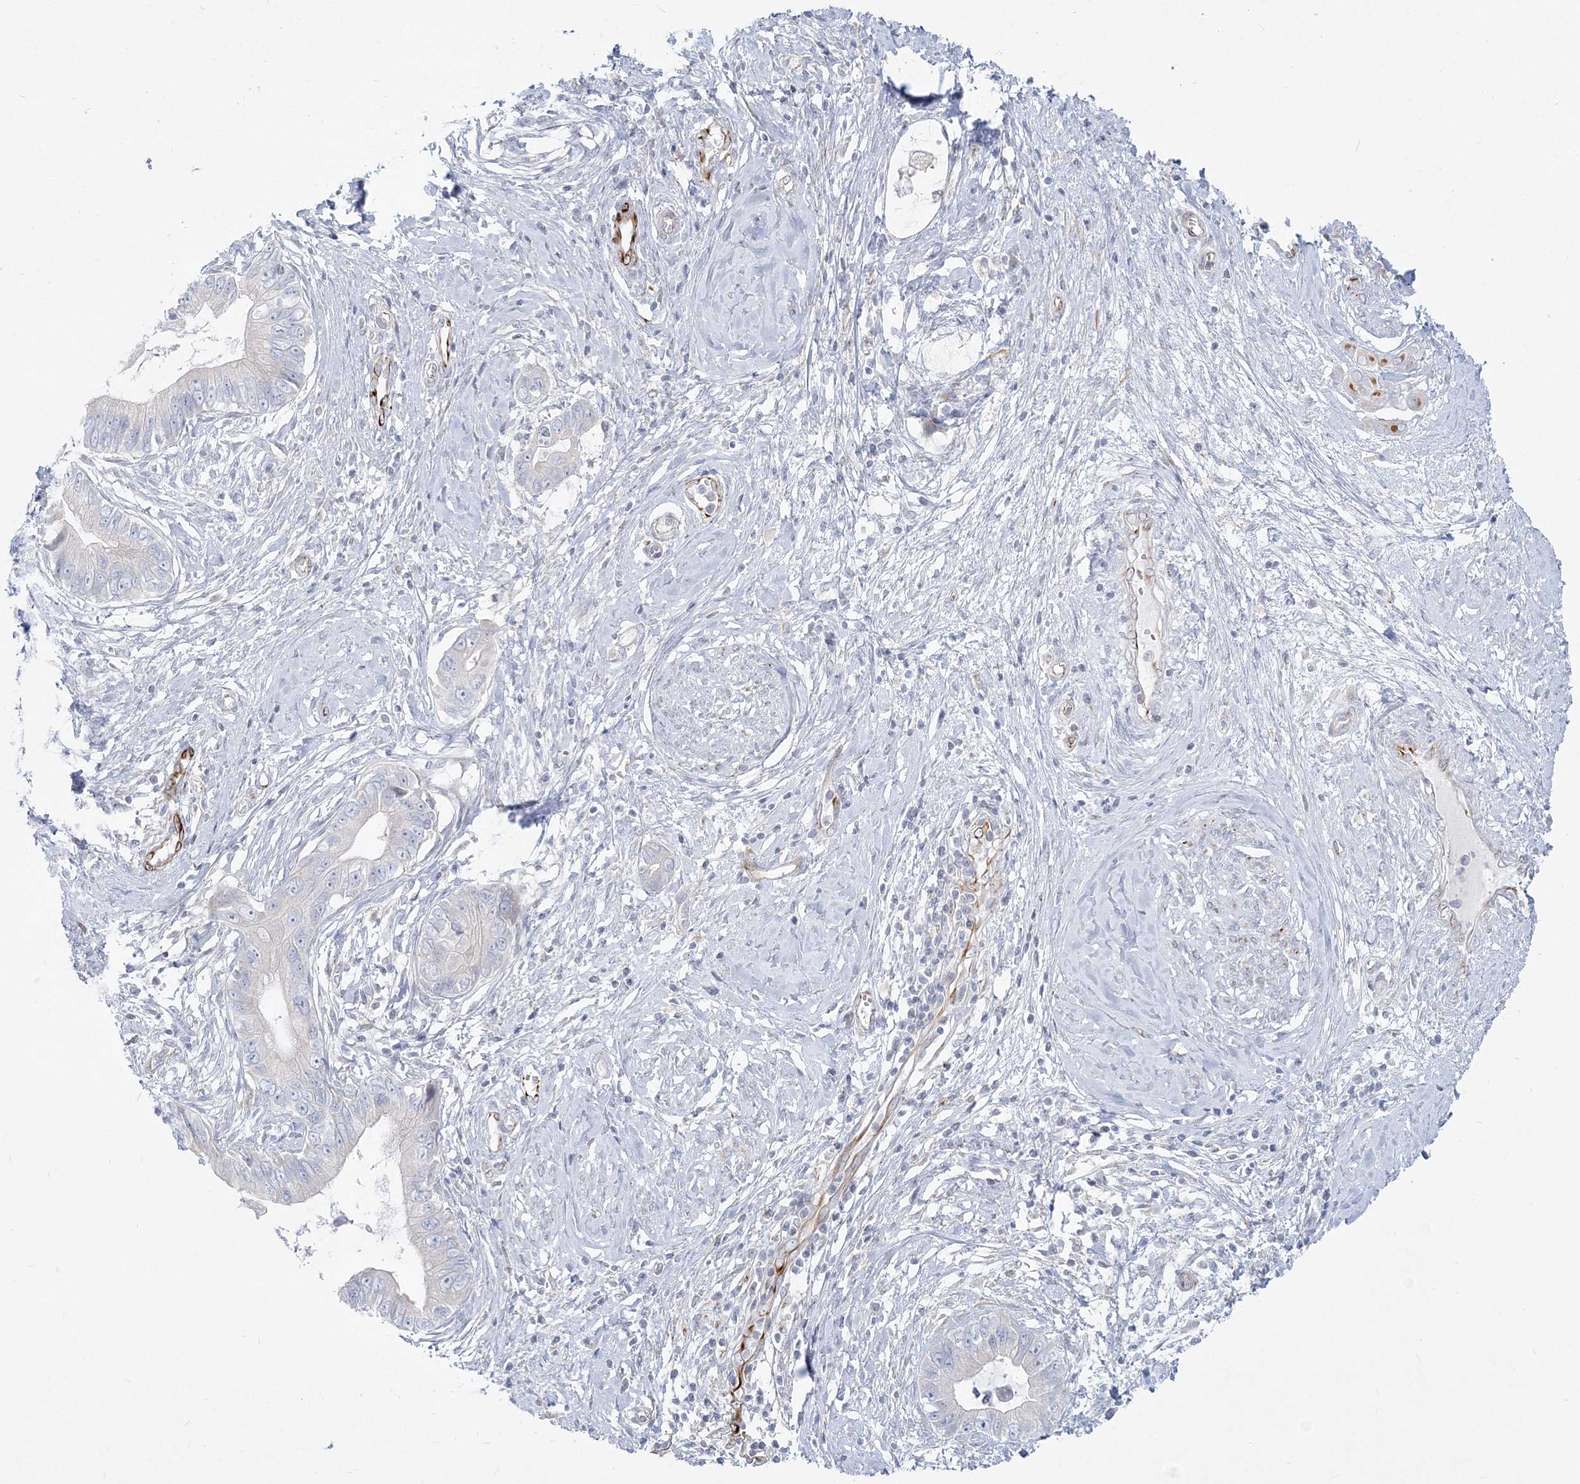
{"staining": {"intensity": "negative", "quantity": "none", "location": "none"}, "tissue": "cervical cancer", "cell_type": "Tumor cells", "image_type": "cancer", "snomed": [{"axis": "morphology", "description": "Adenocarcinoma, NOS"}, {"axis": "topography", "description": "Cervix"}], "caption": "Human cervical cancer stained for a protein using IHC exhibits no staining in tumor cells.", "gene": "GPAT2", "patient": {"sex": "female", "age": 44}}